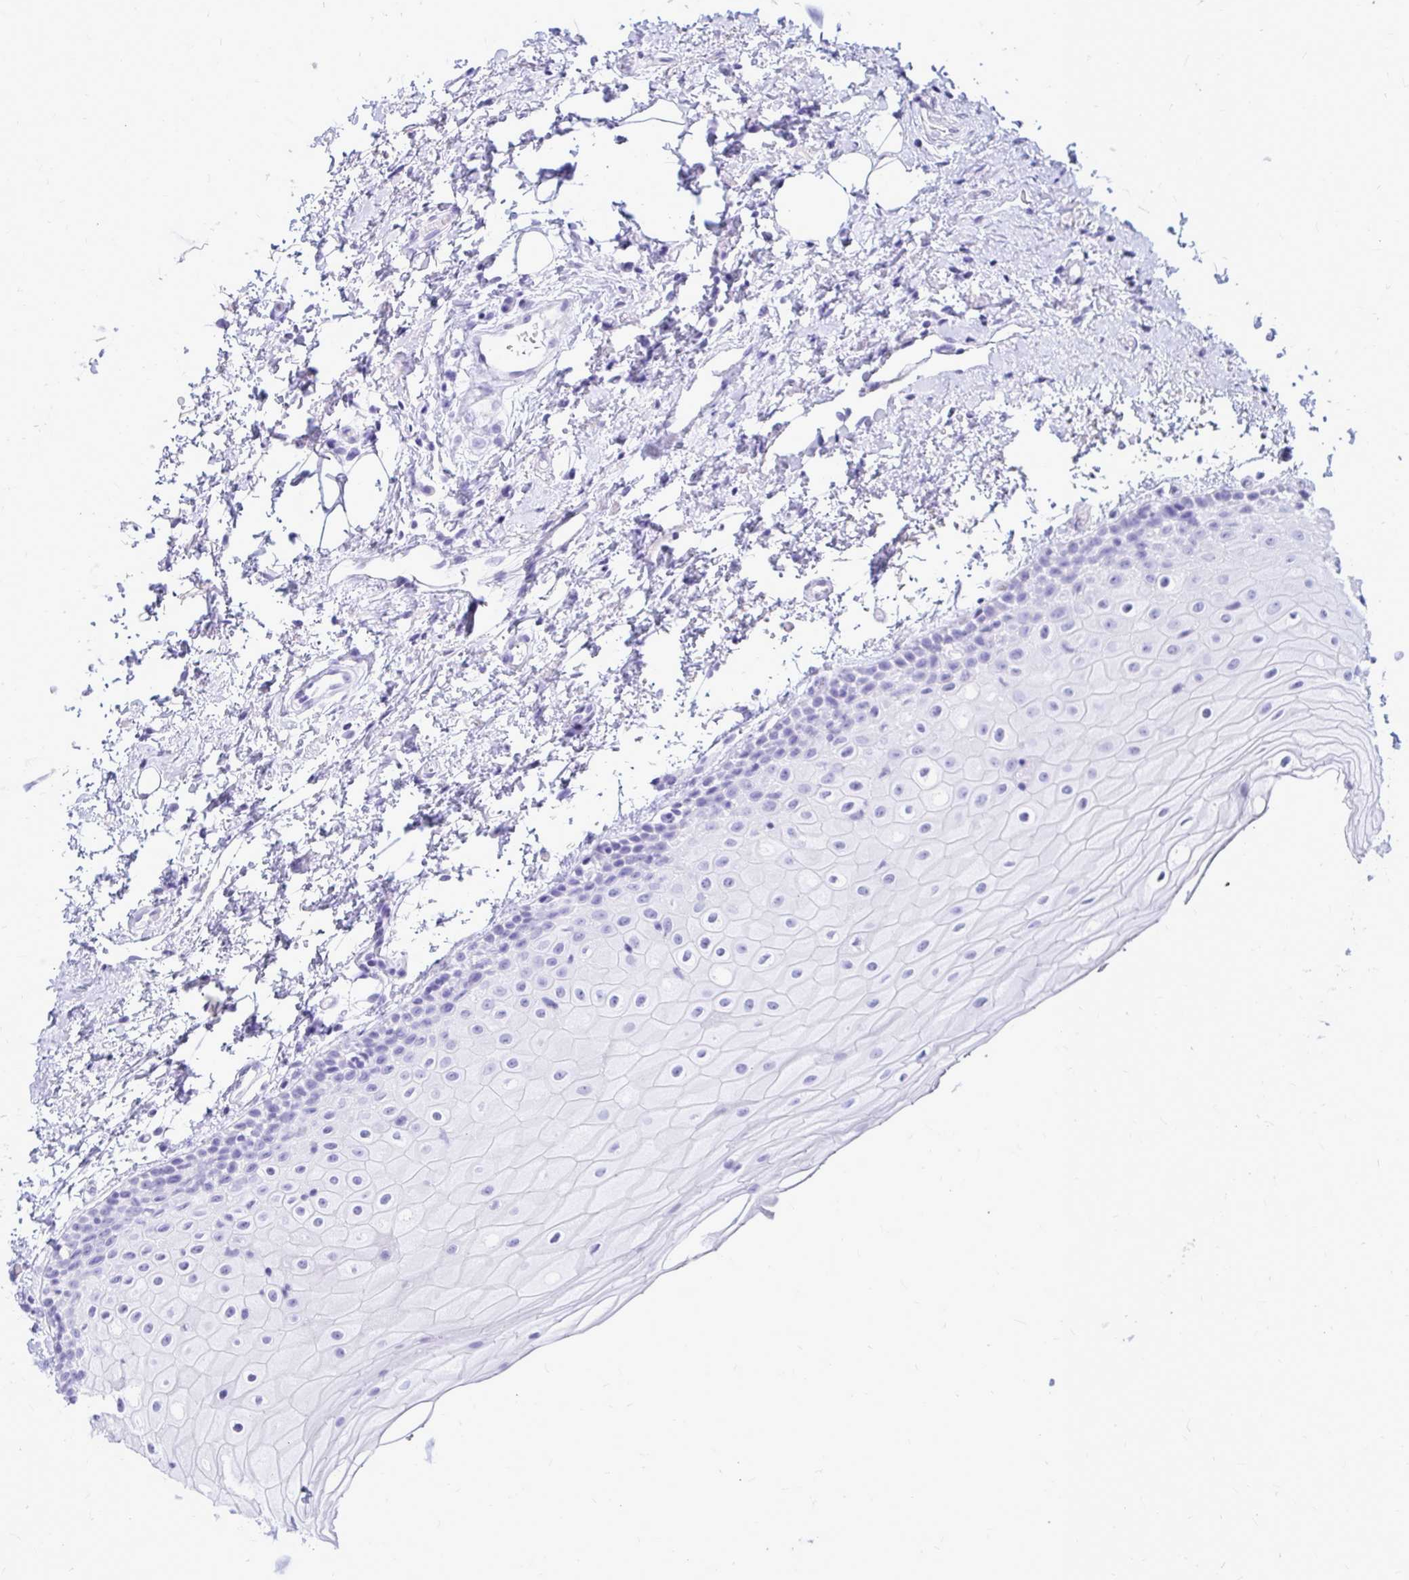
{"staining": {"intensity": "negative", "quantity": "none", "location": "none"}, "tissue": "oral mucosa", "cell_type": "Squamous epithelial cells", "image_type": "normal", "snomed": [{"axis": "morphology", "description": "Normal tissue, NOS"}, {"axis": "topography", "description": "Oral tissue"}], "caption": "An IHC image of benign oral mucosa is shown. There is no staining in squamous epithelial cells of oral mucosa. (DAB immunohistochemistry (IHC) with hematoxylin counter stain).", "gene": "OR10R2", "patient": {"sex": "female", "age": 82}}